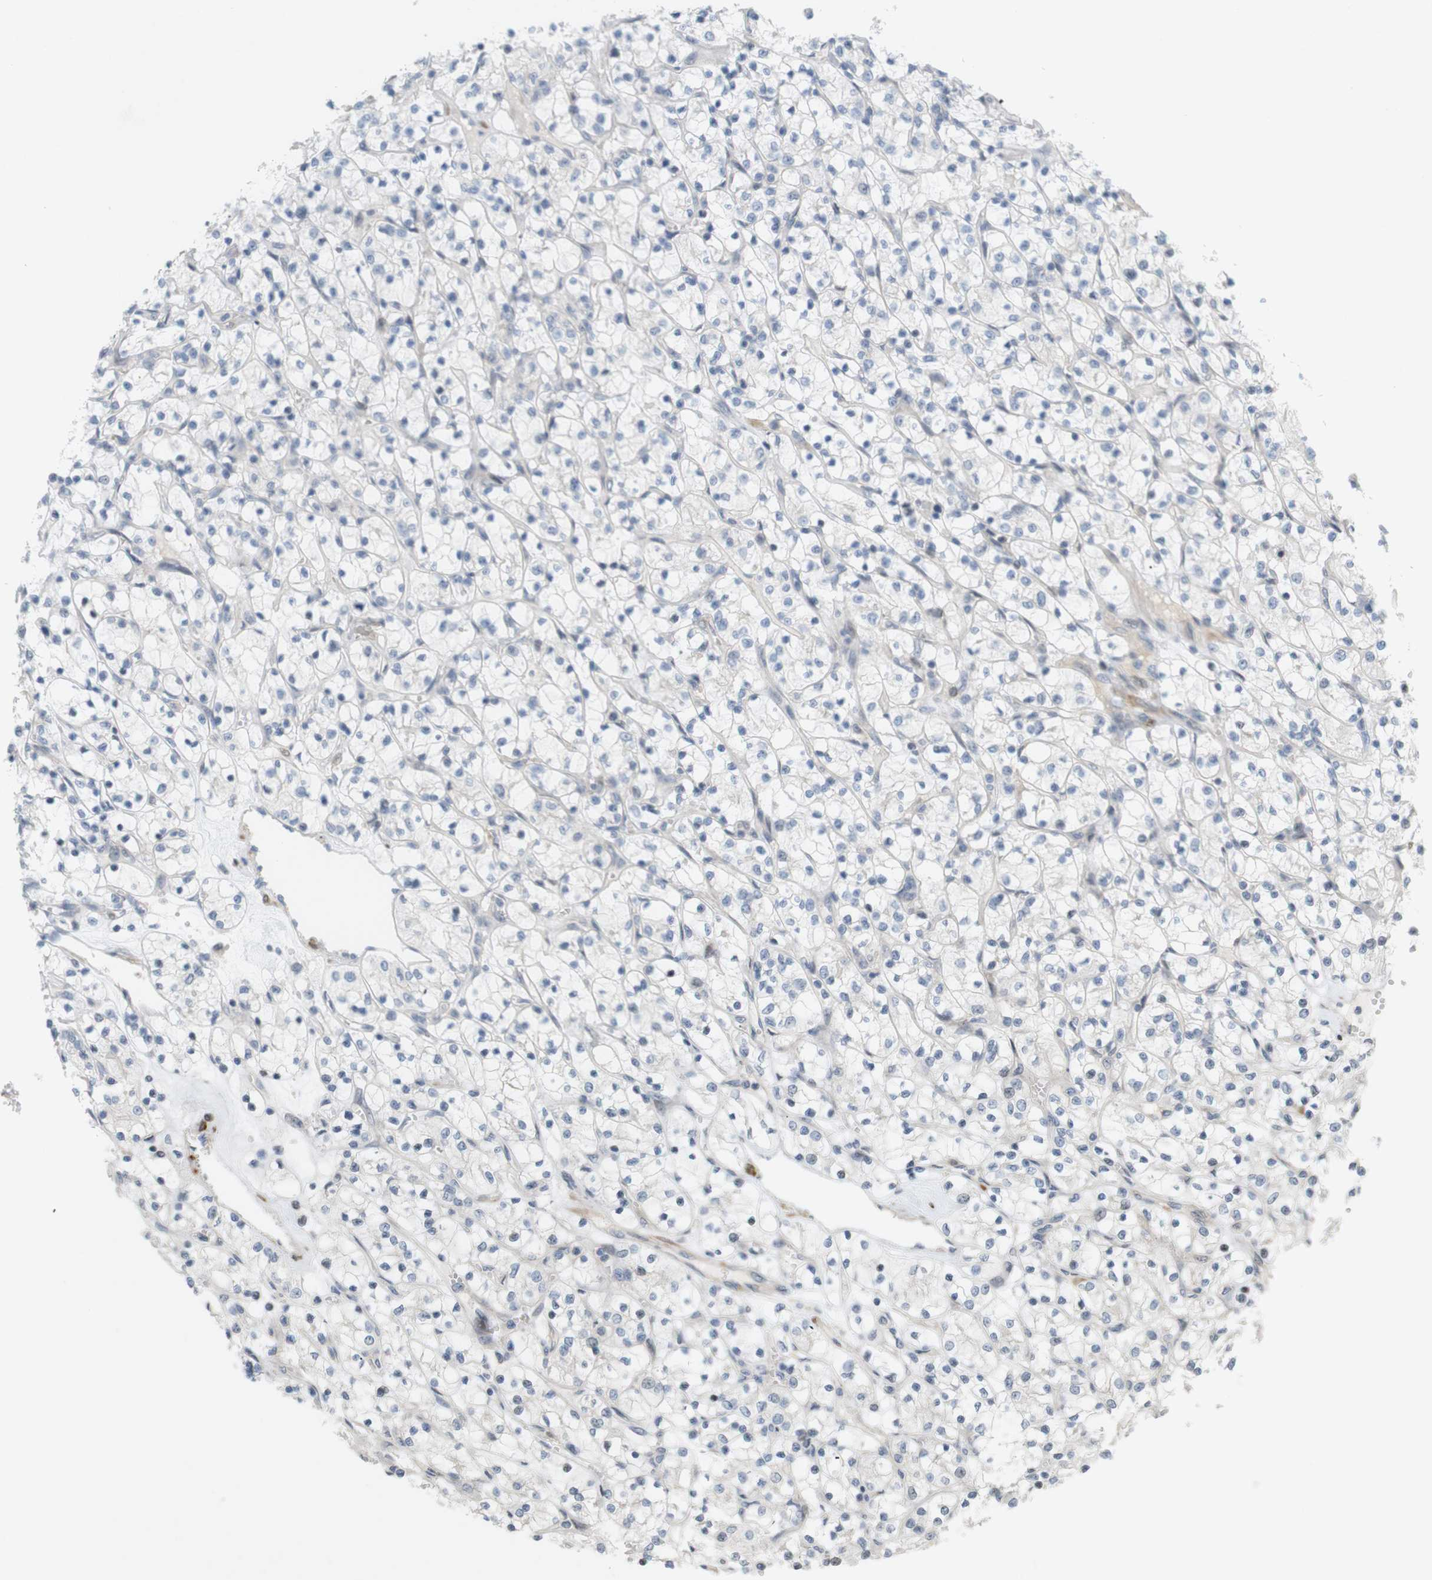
{"staining": {"intensity": "negative", "quantity": "none", "location": "none"}, "tissue": "renal cancer", "cell_type": "Tumor cells", "image_type": "cancer", "snomed": [{"axis": "morphology", "description": "Adenocarcinoma, NOS"}, {"axis": "topography", "description": "Kidney"}], "caption": "Immunohistochemistry histopathology image of renal cancer (adenocarcinoma) stained for a protein (brown), which displays no expression in tumor cells.", "gene": "PPP1R14A", "patient": {"sex": "female", "age": 69}}